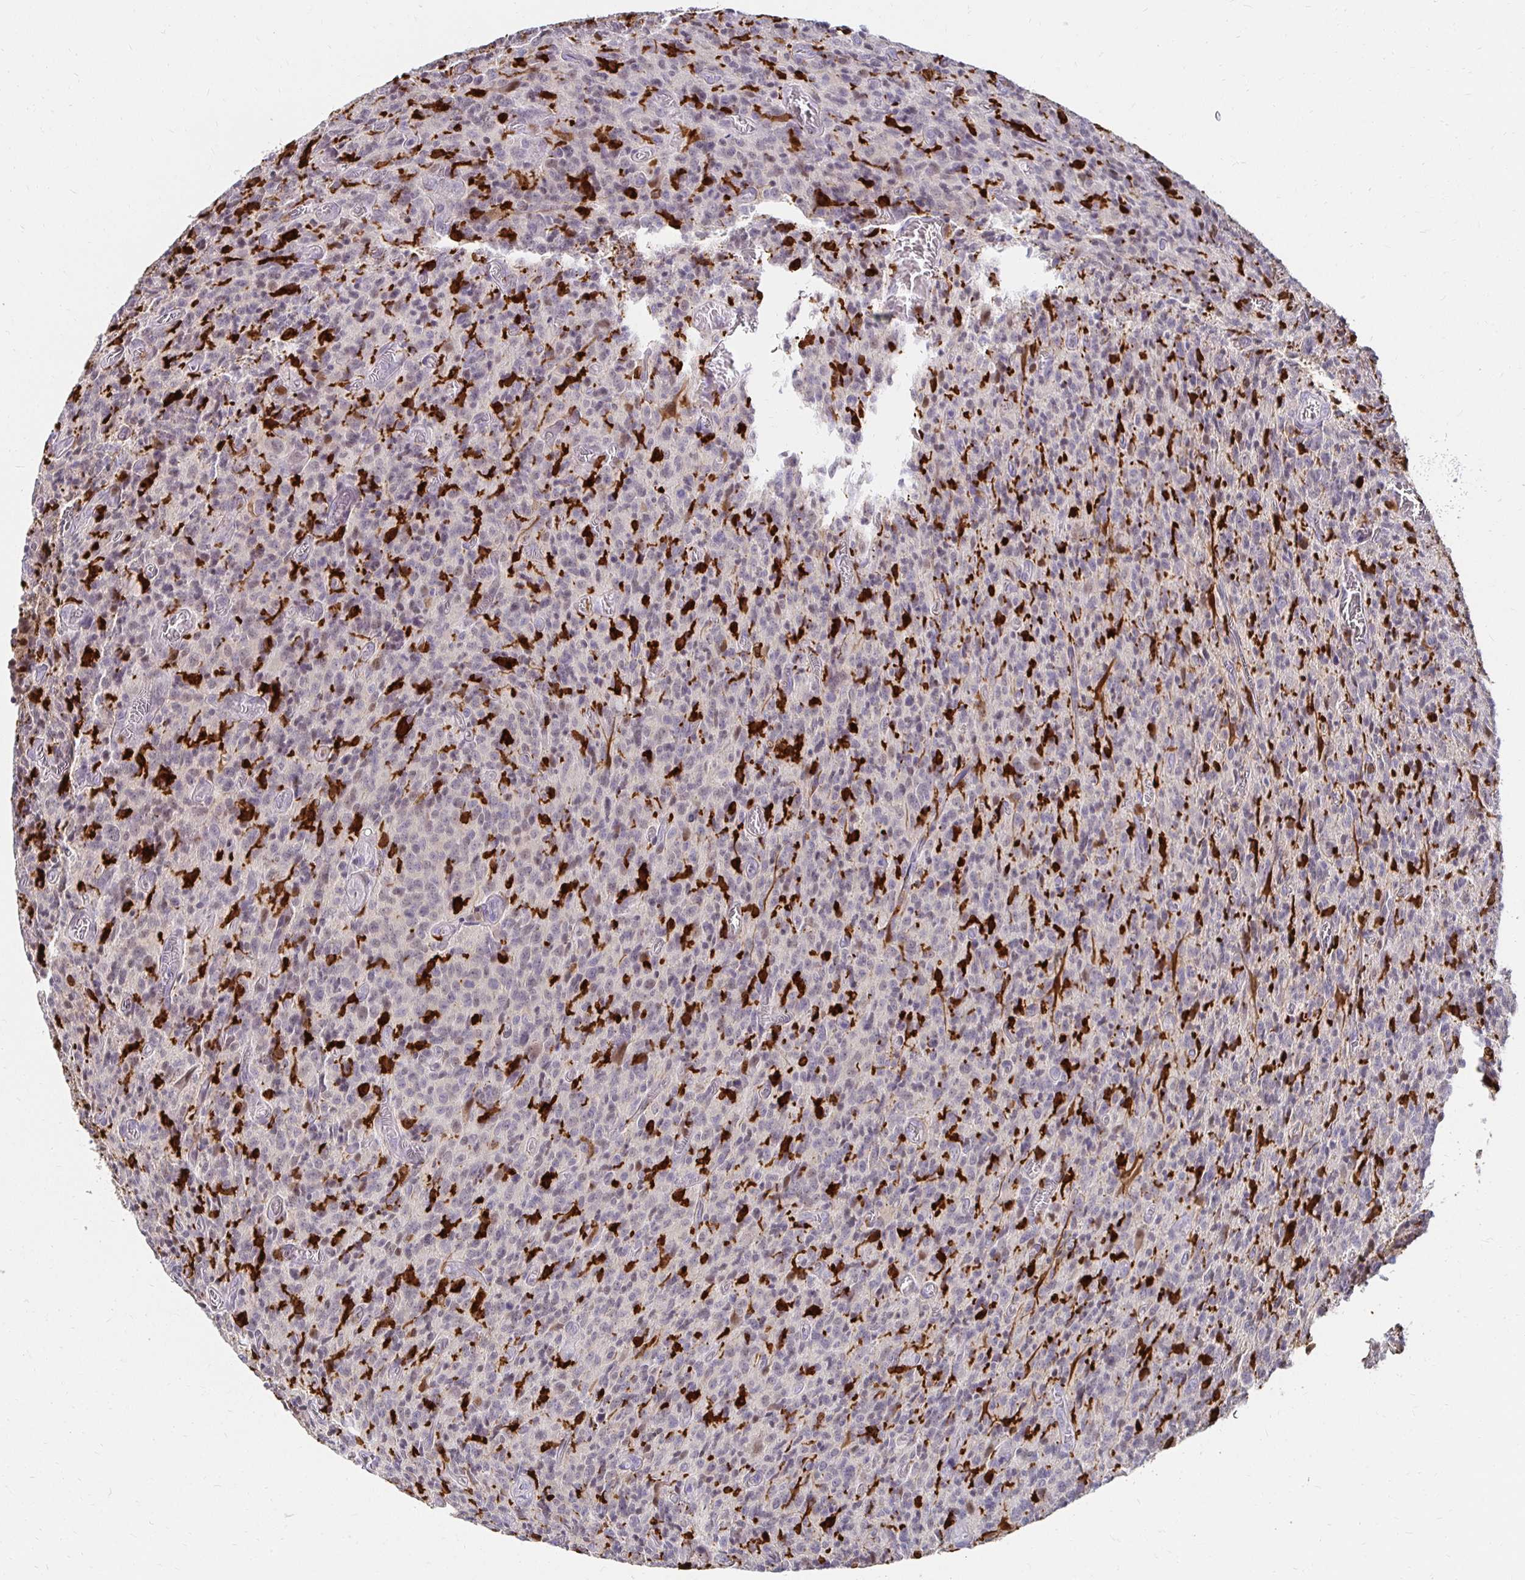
{"staining": {"intensity": "negative", "quantity": "none", "location": "none"}, "tissue": "glioma", "cell_type": "Tumor cells", "image_type": "cancer", "snomed": [{"axis": "morphology", "description": "Glioma, malignant, High grade"}, {"axis": "topography", "description": "Brain"}], "caption": "High magnification brightfield microscopy of glioma stained with DAB (3,3'-diaminobenzidine) (brown) and counterstained with hematoxylin (blue): tumor cells show no significant positivity.", "gene": "PADI2", "patient": {"sex": "male", "age": 76}}